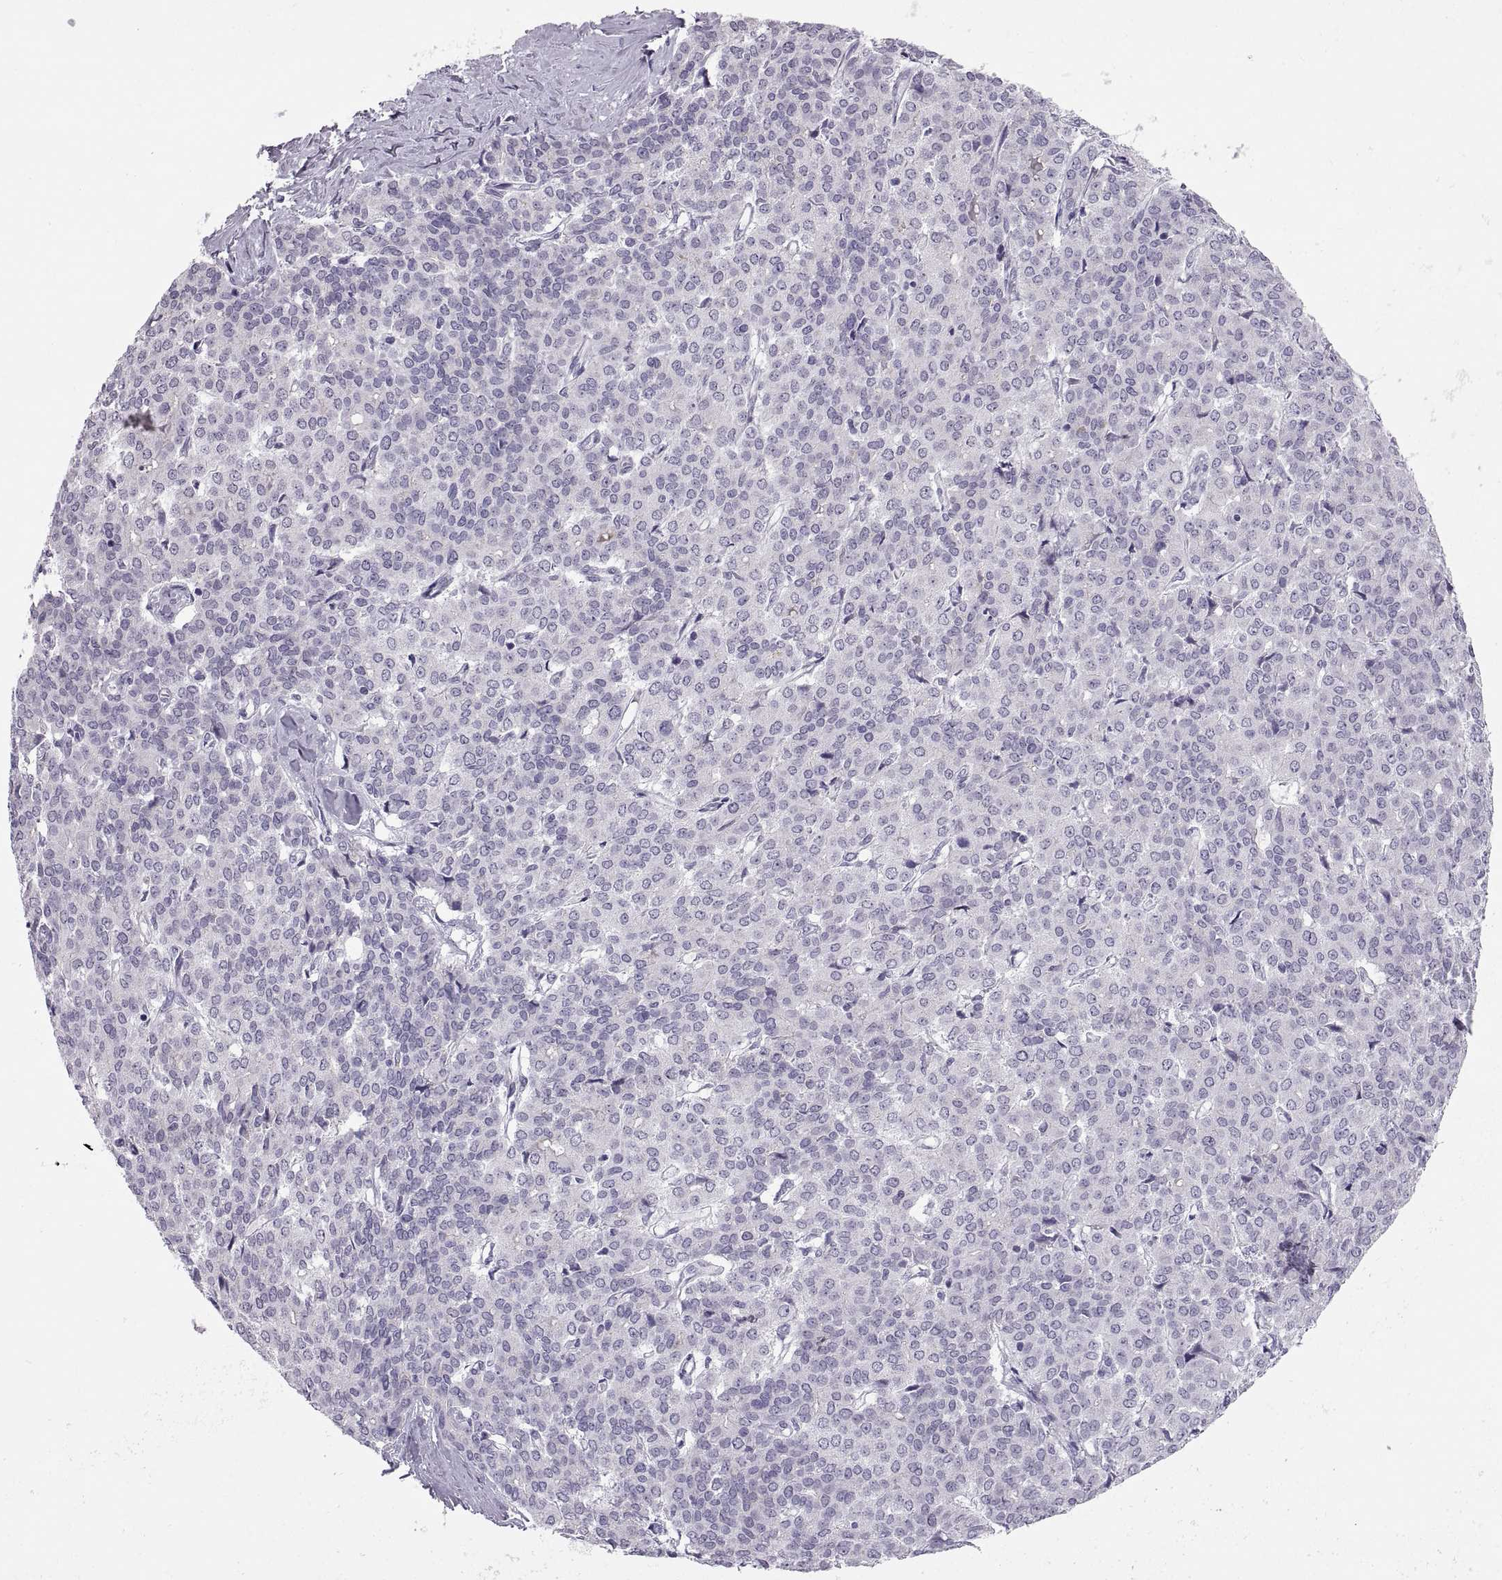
{"staining": {"intensity": "negative", "quantity": "none", "location": "none"}, "tissue": "liver cancer", "cell_type": "Tumor cells", "image_type": "cancer", "snomed": [{"axis": "morphology", "description": "Cholangiocarcinoma"}, {"axis": "topography", "description": "Liver"}], "caption": "Immunohistochemistry (IHC) photomicrograph of neoplastic tissue: cholangiocarcinoma (liver) stained with DAB (3,3'-diaminobenzidine) displays no significant protein positivity in tumor cells.", "gene": "QRICH2", "patient": {"sex": "female", "age": 47}}